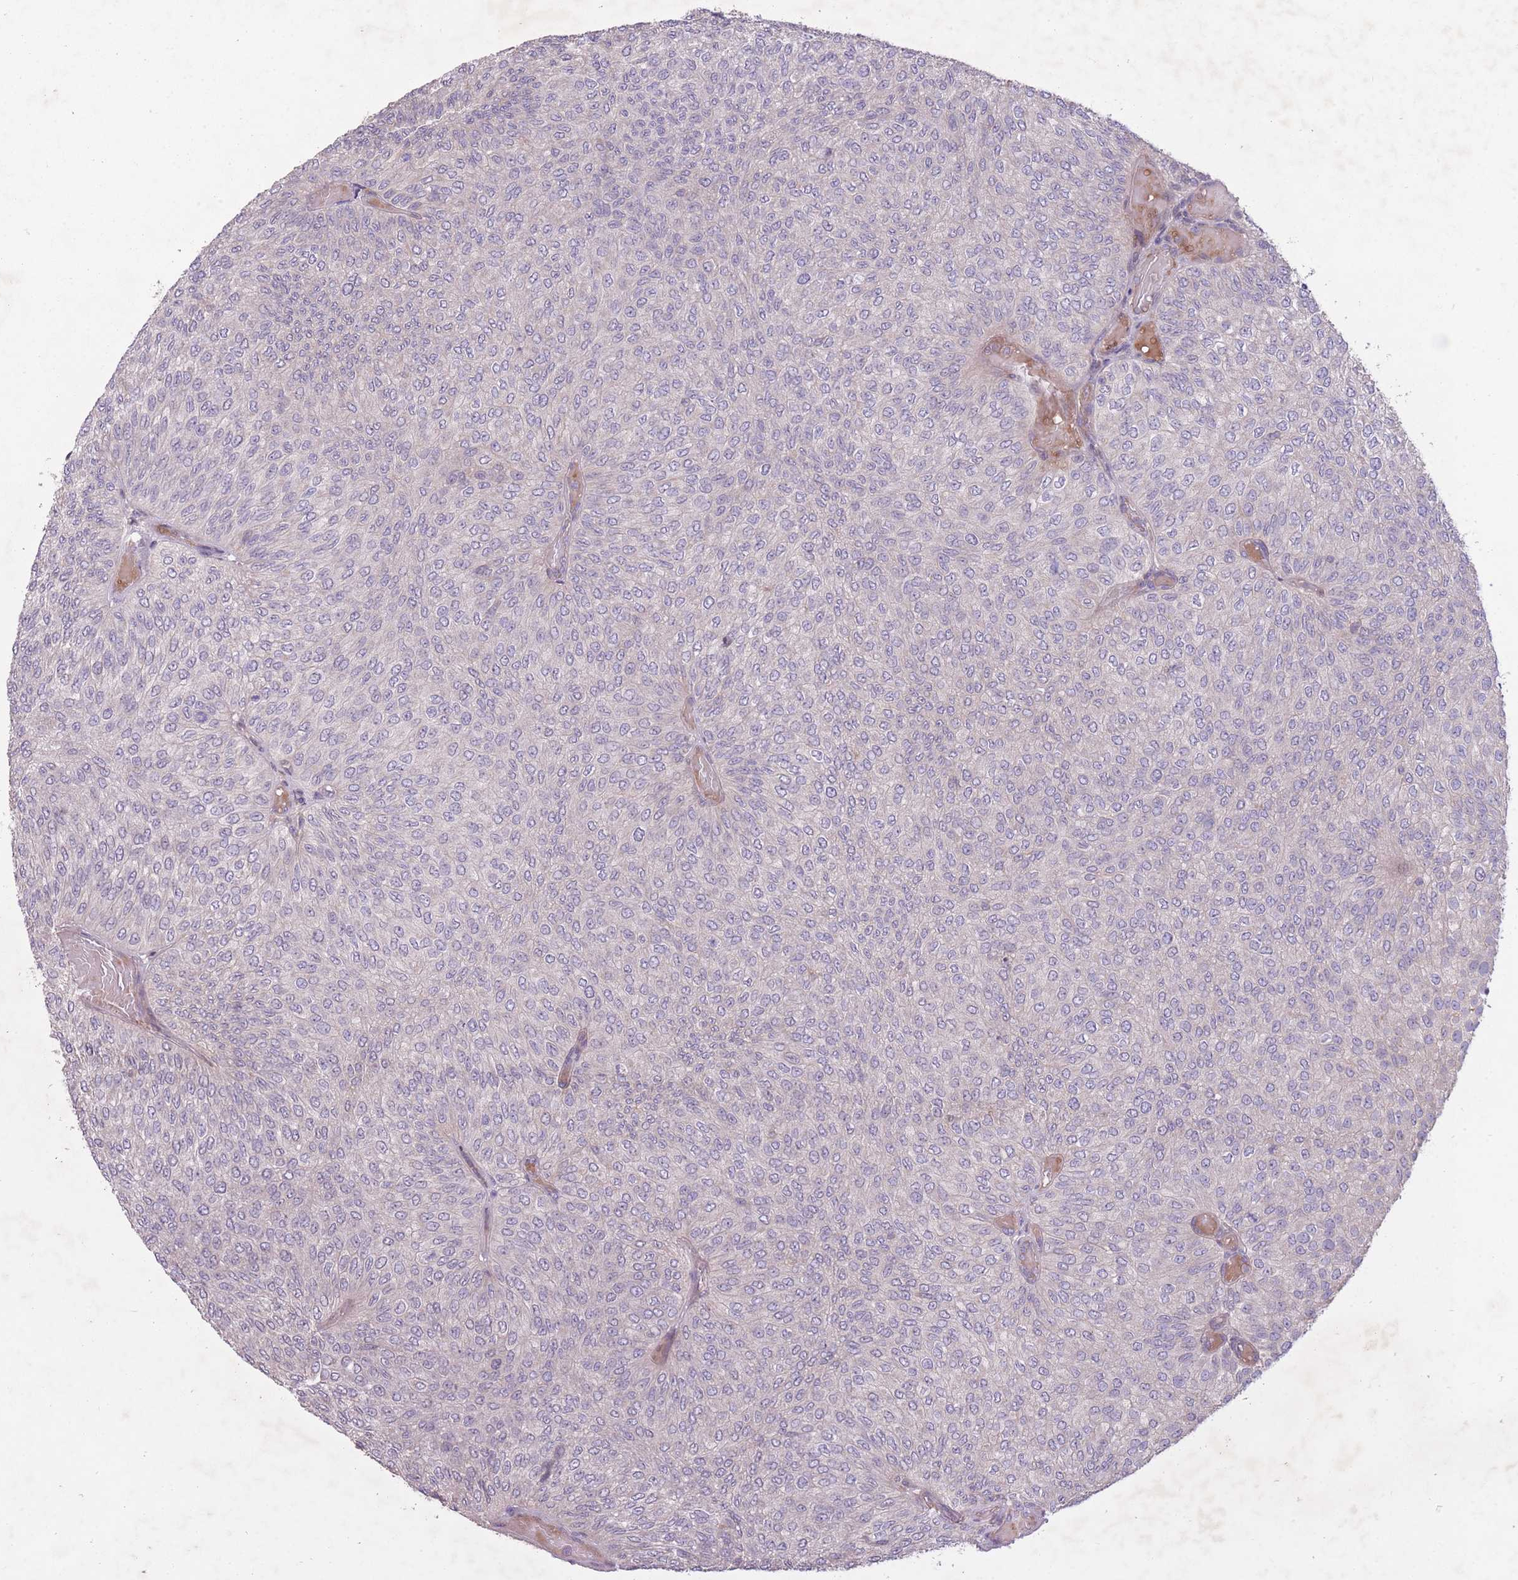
{"staining": {"intensity": "negative", "quantity": "none", "location": "none"}, "tissue": "urothelial cancer", "cell_type": "Tumor cells", "image_type": "cancer", "snomed": [{"axis": "morphology", "description": "Urothelial carcinoma, Low grade"}, {"axis": "topography", "description": "Urinary bladder"}], "caption": "Tumor cells show no significant protein expression in urothelial cancer.", "gene": "OR2V2", "patient": {"sex": "male", "age": 78}}